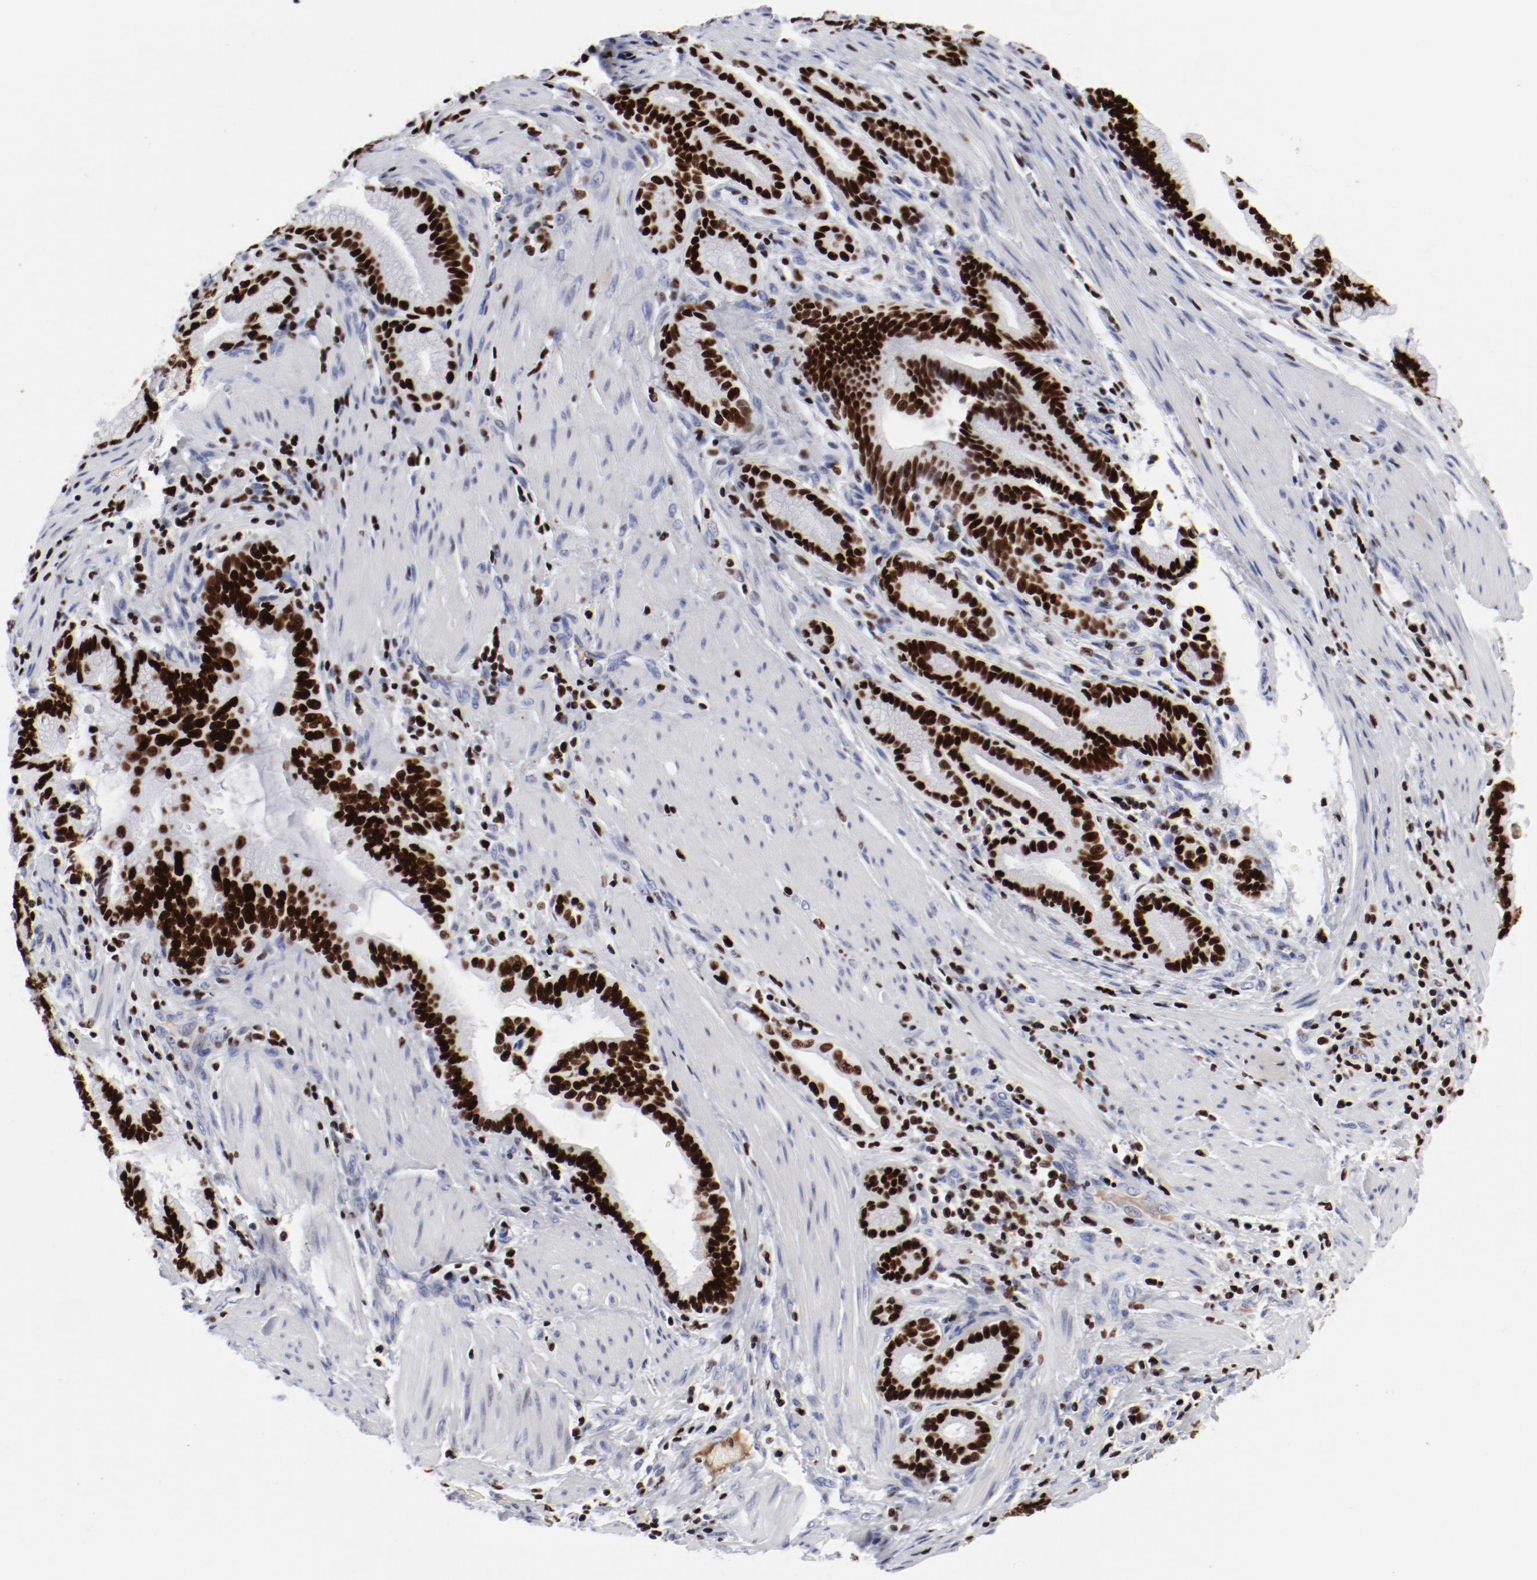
{"staining": {"intensity": "strong", "quantity": ">75%", "location": "nuclear"}, "tissue": "pancreatic cancer", "cell_type": "Tumor cells", "image_type": "cancer", "snomed": [{"axis": "morphology", "description": "Adenocarcinoma, NOS"}, {"axis": "topography", "description": "Pancreas"}], "caption": "High-magnification brightfield microscopy of pancreatic adenocarcinoma stained with DAB (3,3'-diaminobenzidine) (brown) and counterstained with hematoxylin (blue). tumor cells exhibit strong nuclear expression is appreciated in about>75% of cells.", "gene": "SMARCC2", "patient": {"sex": "female", "age": 64}}